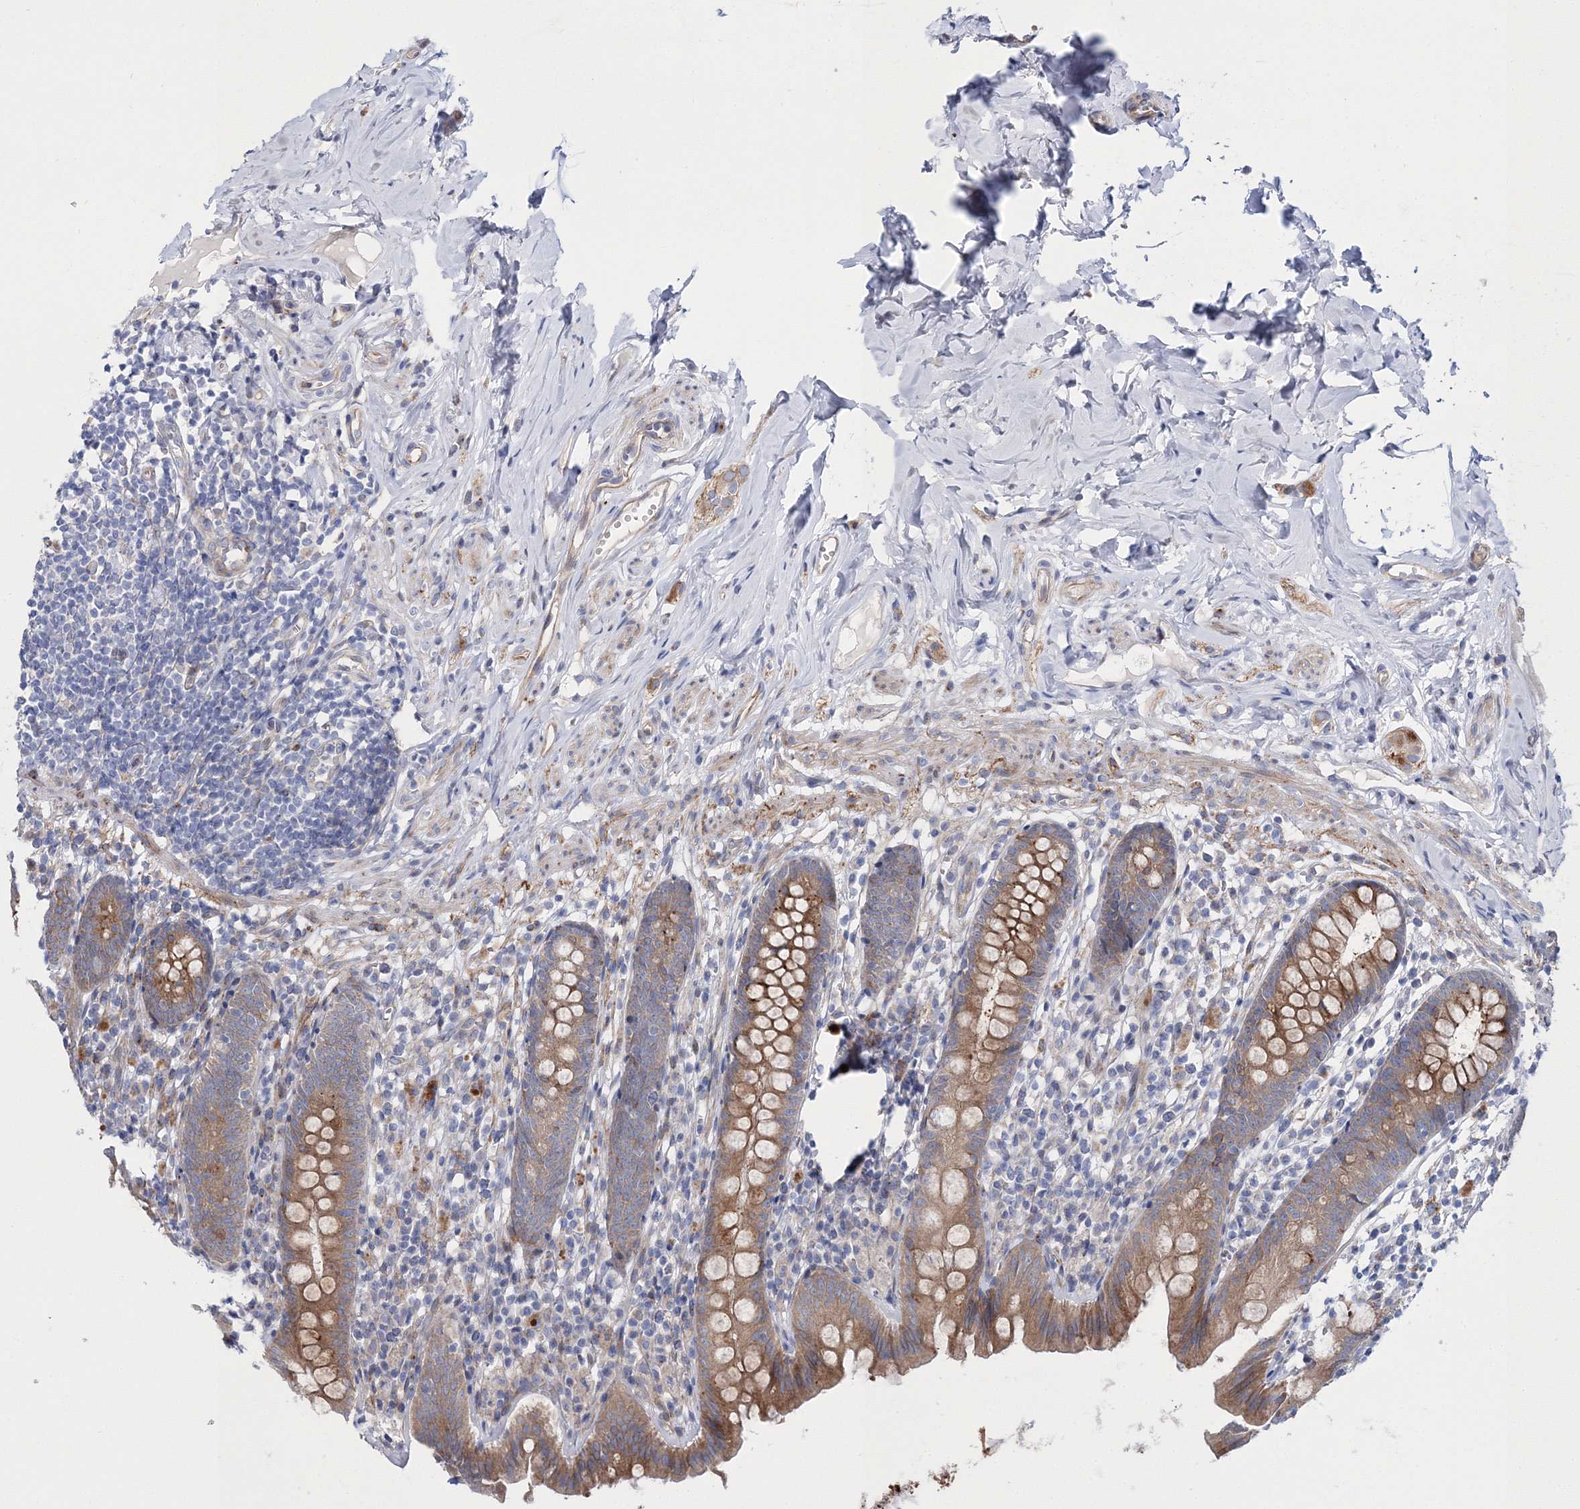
{"staining": {"intensity": "moderate", "quantity": "25%-75%", "location": "cytoplasmic/membranous"}, "tissue": "appendix", "cell_type": "Glandular cells", "image_type": "normal", "snomed": [{"axis": "morphology", "description": "Normal tissue, NOS"}, {"axis": "topography", "description": "Appendix"}], "caption": "Immunohistochemistry of unremarkable appendix demonstrates medium levels of moderate cytoplasmic/membranous positivity in approximately 25%-75% of glandular cells.", "gene": "ARHGAP32", "patient": {"sex": "male", "age": 52}}